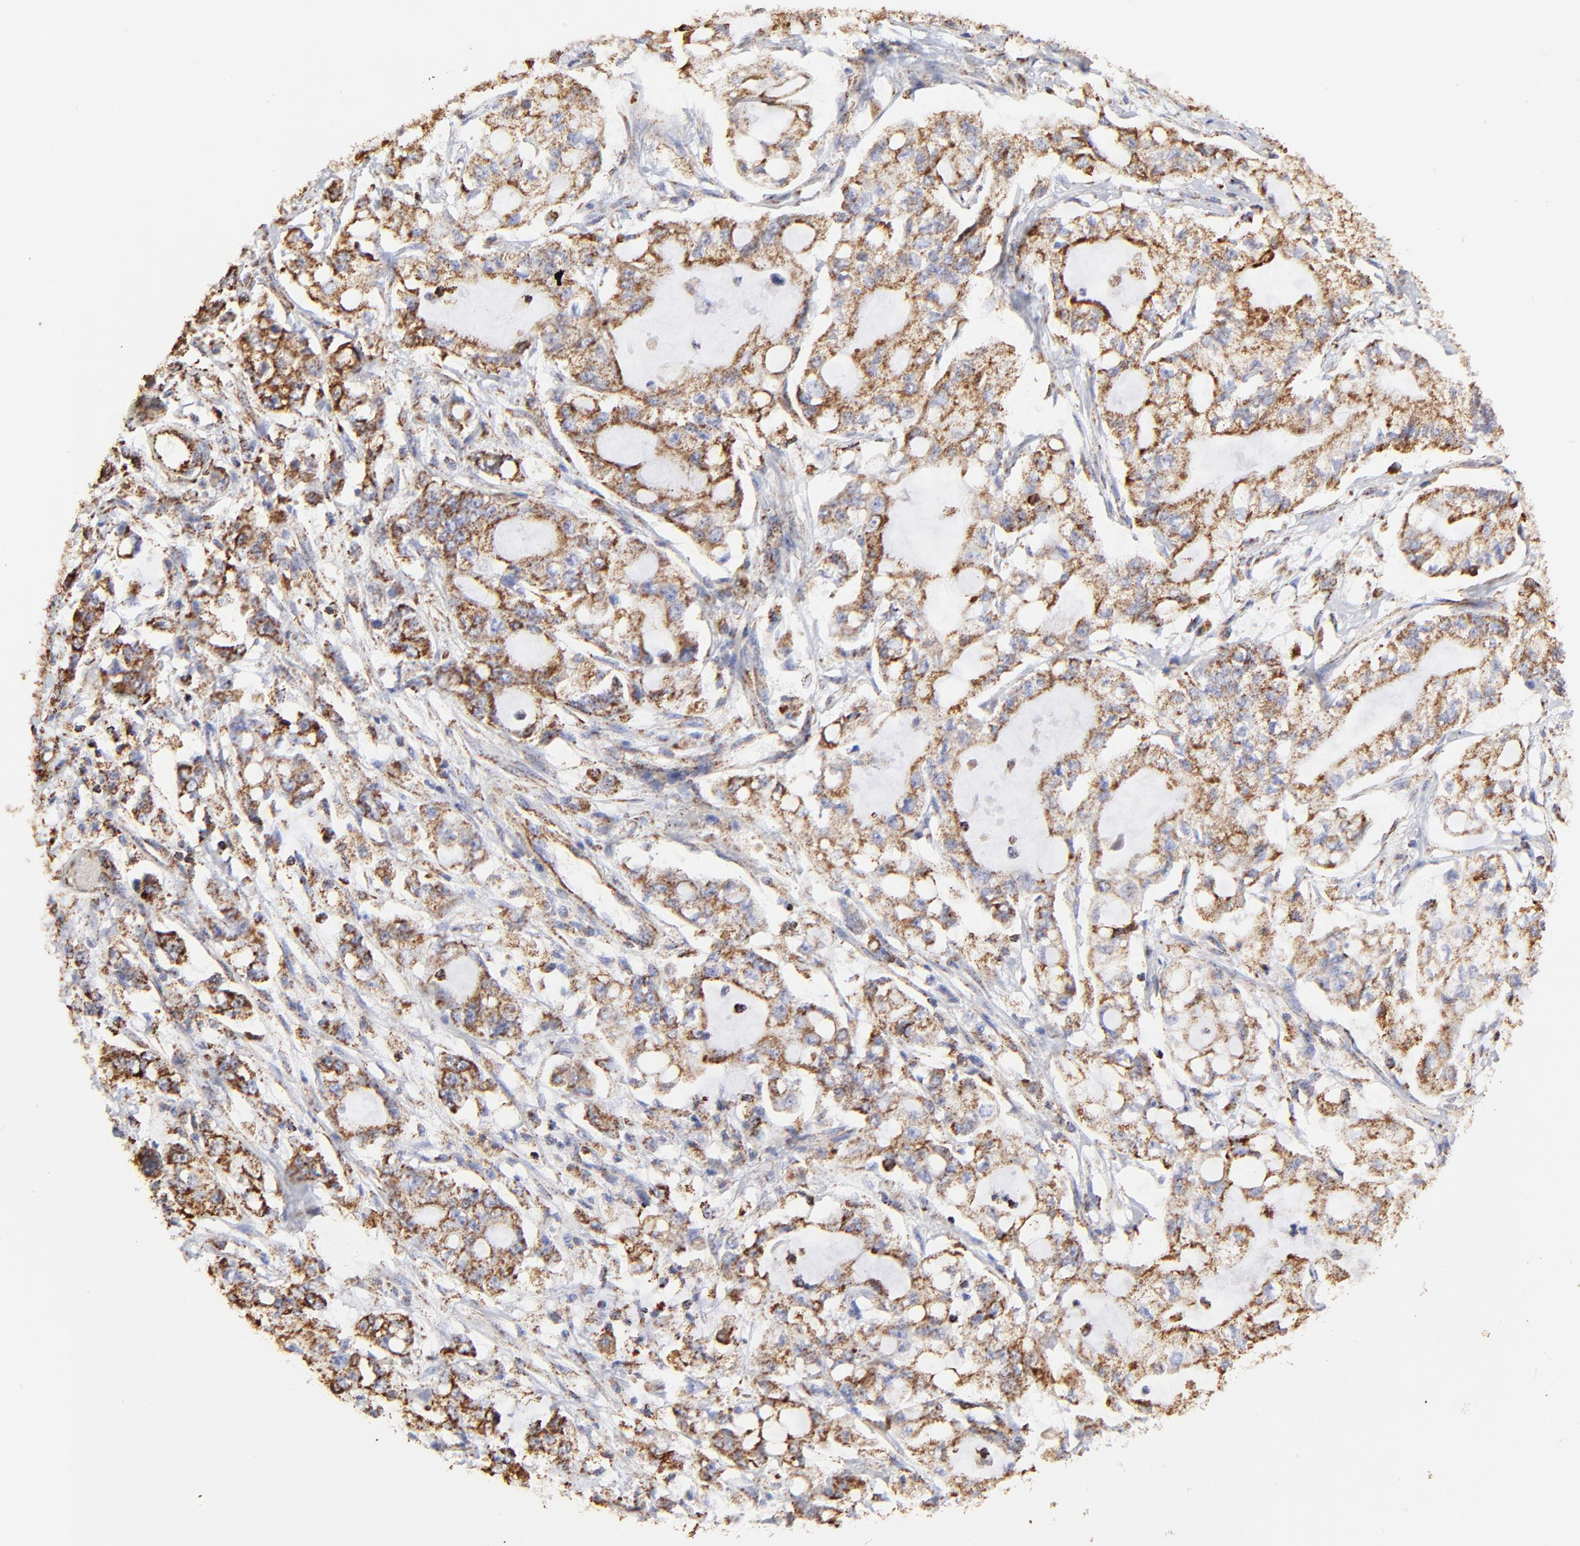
{"staining": {"intensity": "moderate", "quantity": ">75%", "location": "cytoplasmic/membranous"}, "tissue": "pancreatic cancer", "cell_type": "Tumor cells", "image_type": "cancer", "snomed": [{"axis": "morphology", "description": "Adenocarcinoma, NOS"}, {"axis": "topography", "description": "Pancreas"}], "caption": "The micrograph exhibits staining of pancreatic adenocarcinoma, revealing moderate cytoplasmic/membranous protein expression (brown color) within tumor cells.", "gene": "COX4I1", "patient": {"sex": "male", "age": 79}}